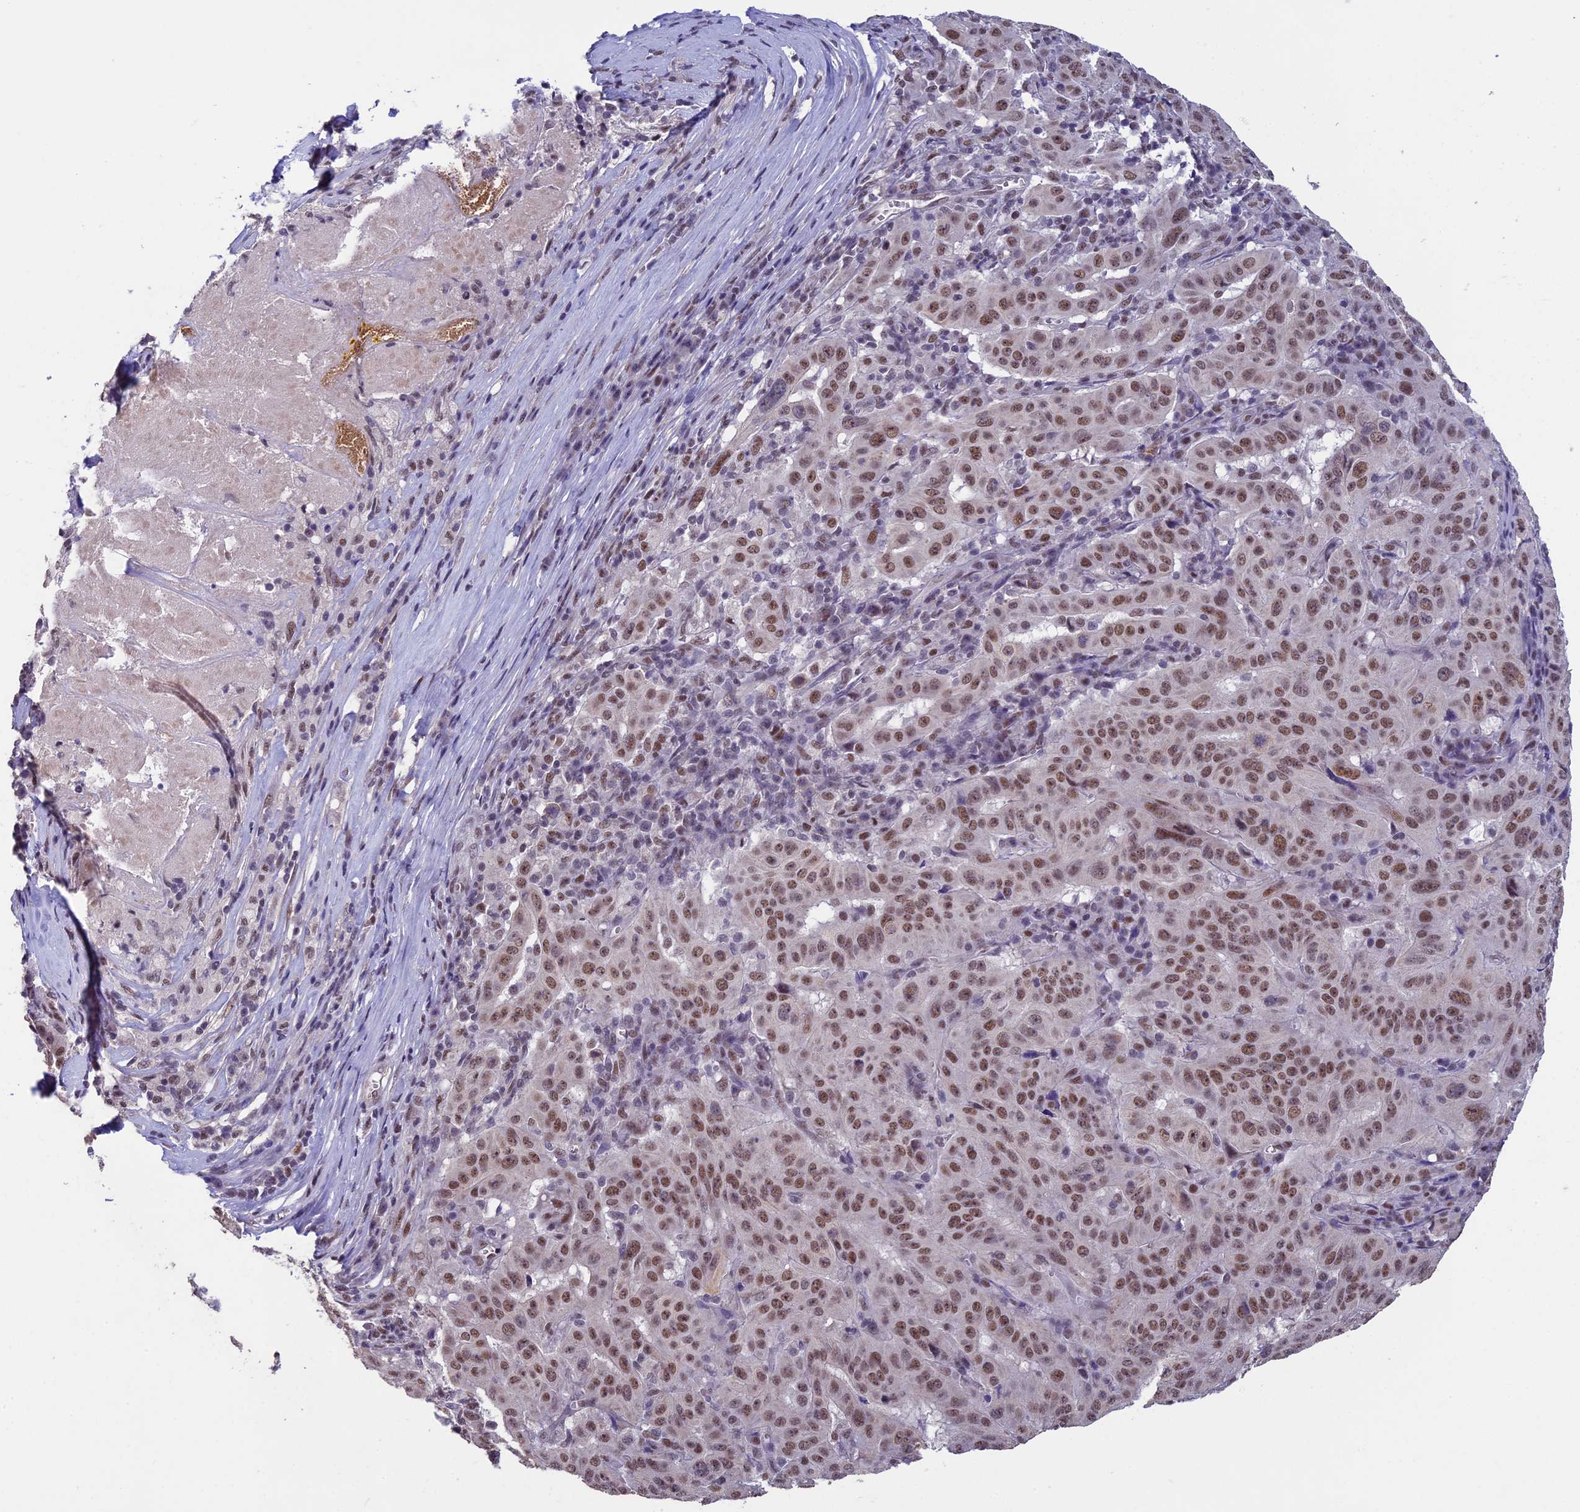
{"staining": {"intensity": "moderate", "quantity": ">75%", "location": "nuclear"}, "tissue": "pancreatic cancer", "cell_type": "Tumor cells", "image_type": "cancer", "snomed": [{"axis": "morphology", "description": "Adenocarcinoma, NOS"}, {"axis": "topography", "description": "Pancreas"}], "caption": "Tumor cells display medium levels of moderate nuclear expression in approximately >75% of cells in human adenocarcinoma (pancreatic). The staining was performed using DAB, with brown indicating positive protein expression. Nuclei are stained blue with hematoxylin.", "gene": "RNF40", "patient": {"sex": "male", "age": 63}}